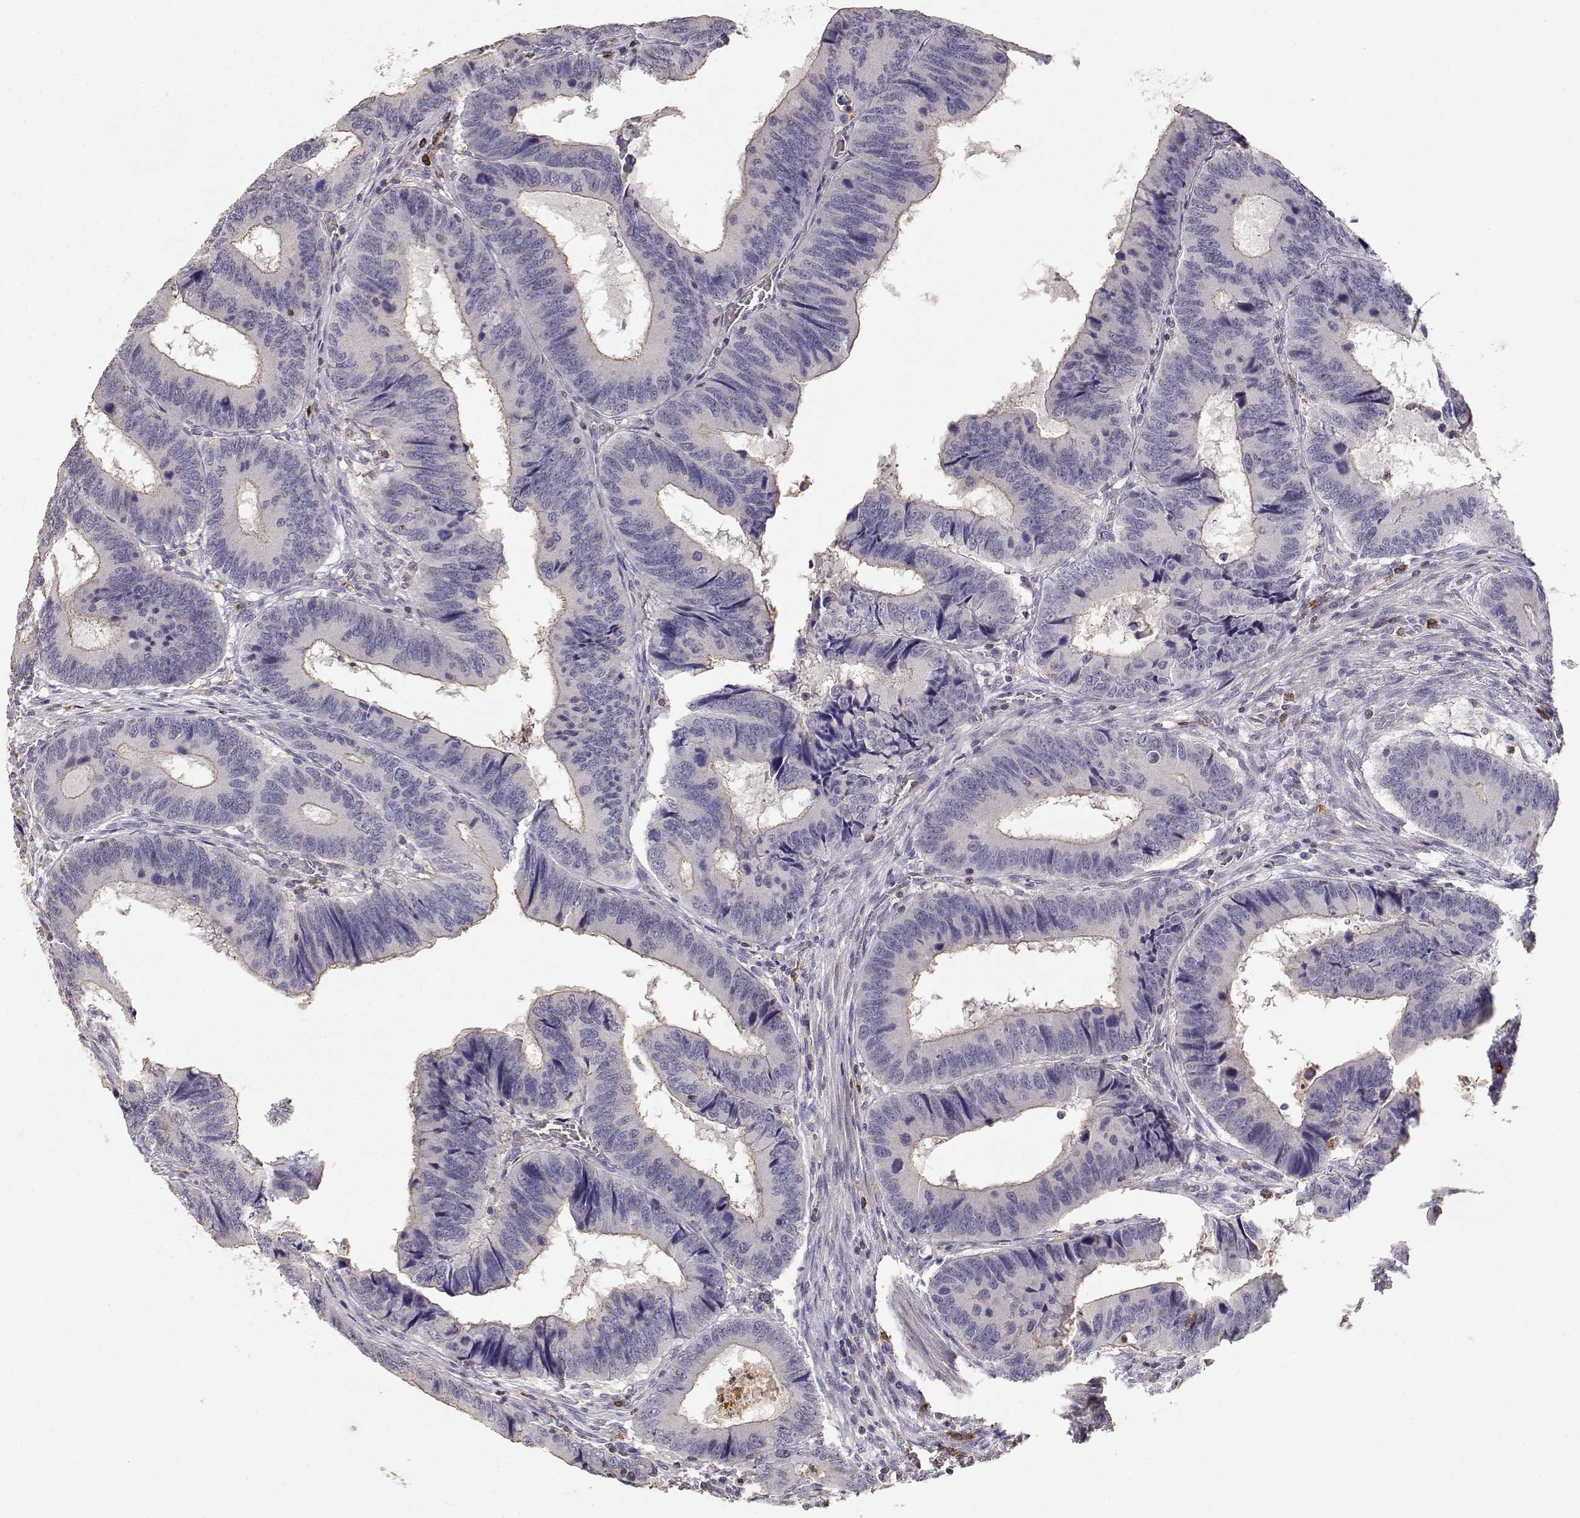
{"staining": {"intensity": "weak", "quantity": "25%-75%", "location": "cytoplasmic/membranous"}, "tissue": "colorectal cancer", "cell_type": "Tumor cells", "image_type": "cancer", "snomed": [{"axis": "morphology", "description": "Adenocarcinoma, NOS"}, {"axis": "topography", "description": "Colon"}], "caption": "Protein expression analysis of human colorectal cancer reveals weak cytoplasmic/membranous expression in about 25%-75% of tumor cells.", "gene": "TNFRSF10C", "patient": {"sex": "male", "age": 53}}